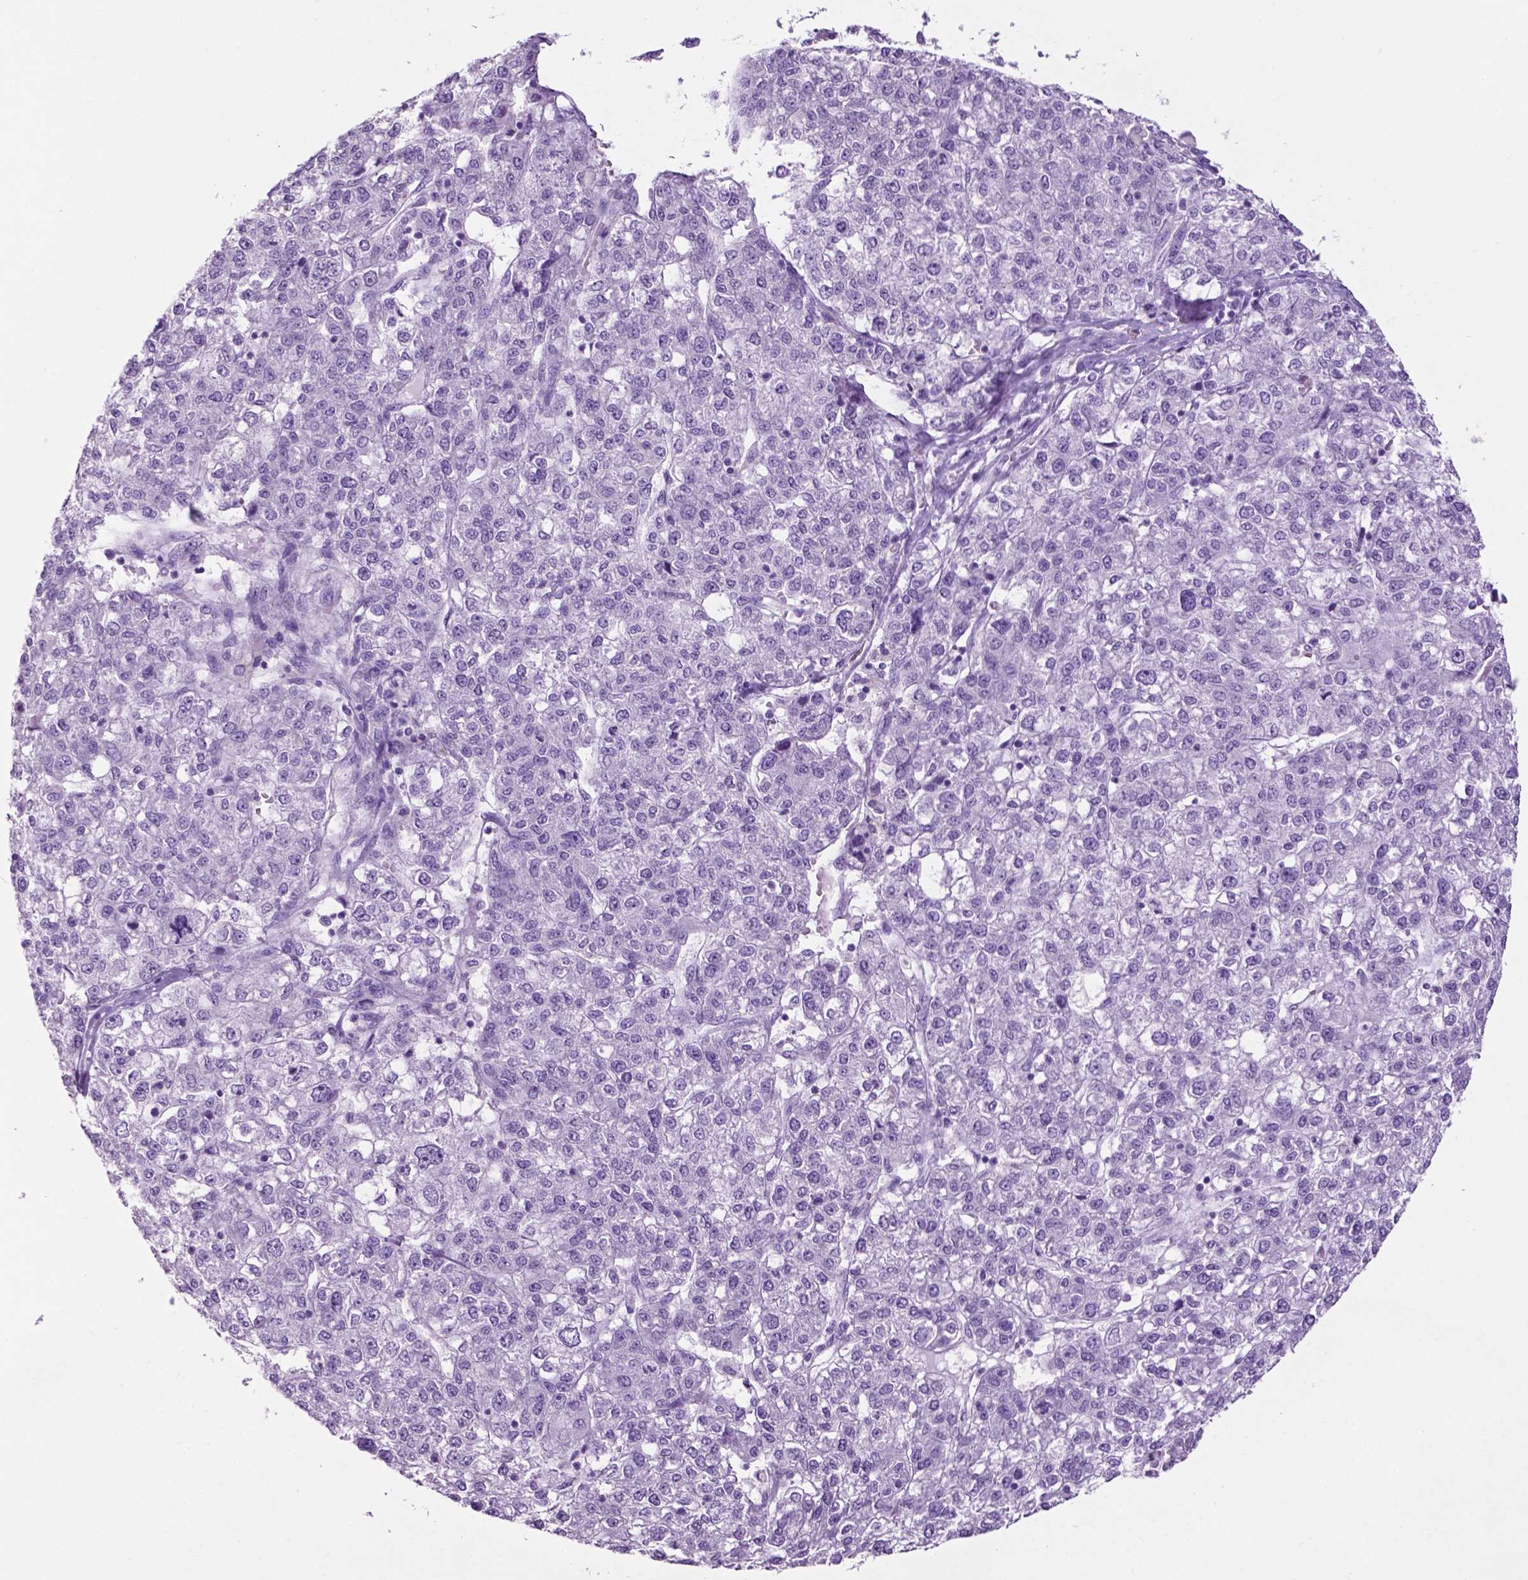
{"staining": {"intensity": "negative", "quantity": "none", "location": "none"}, "tissue": "liver cancer", "cell_type": "Tumor cells", "image_type": "cancer", "snomed": [{"axis": "morphology", "description": "Carcinoma, Hepatocellular, NOS"}, {"axis": "topography", "description": "Liver"}], "caption": "IHC image of neoplastic tissue: liver cancer stained with DAB (3,3'-diaminobenzidine) demonstrates no significant protein staining in tumor cells.", "gene": "PHGR1", "patient": {"sex": "male", "age": 56}}